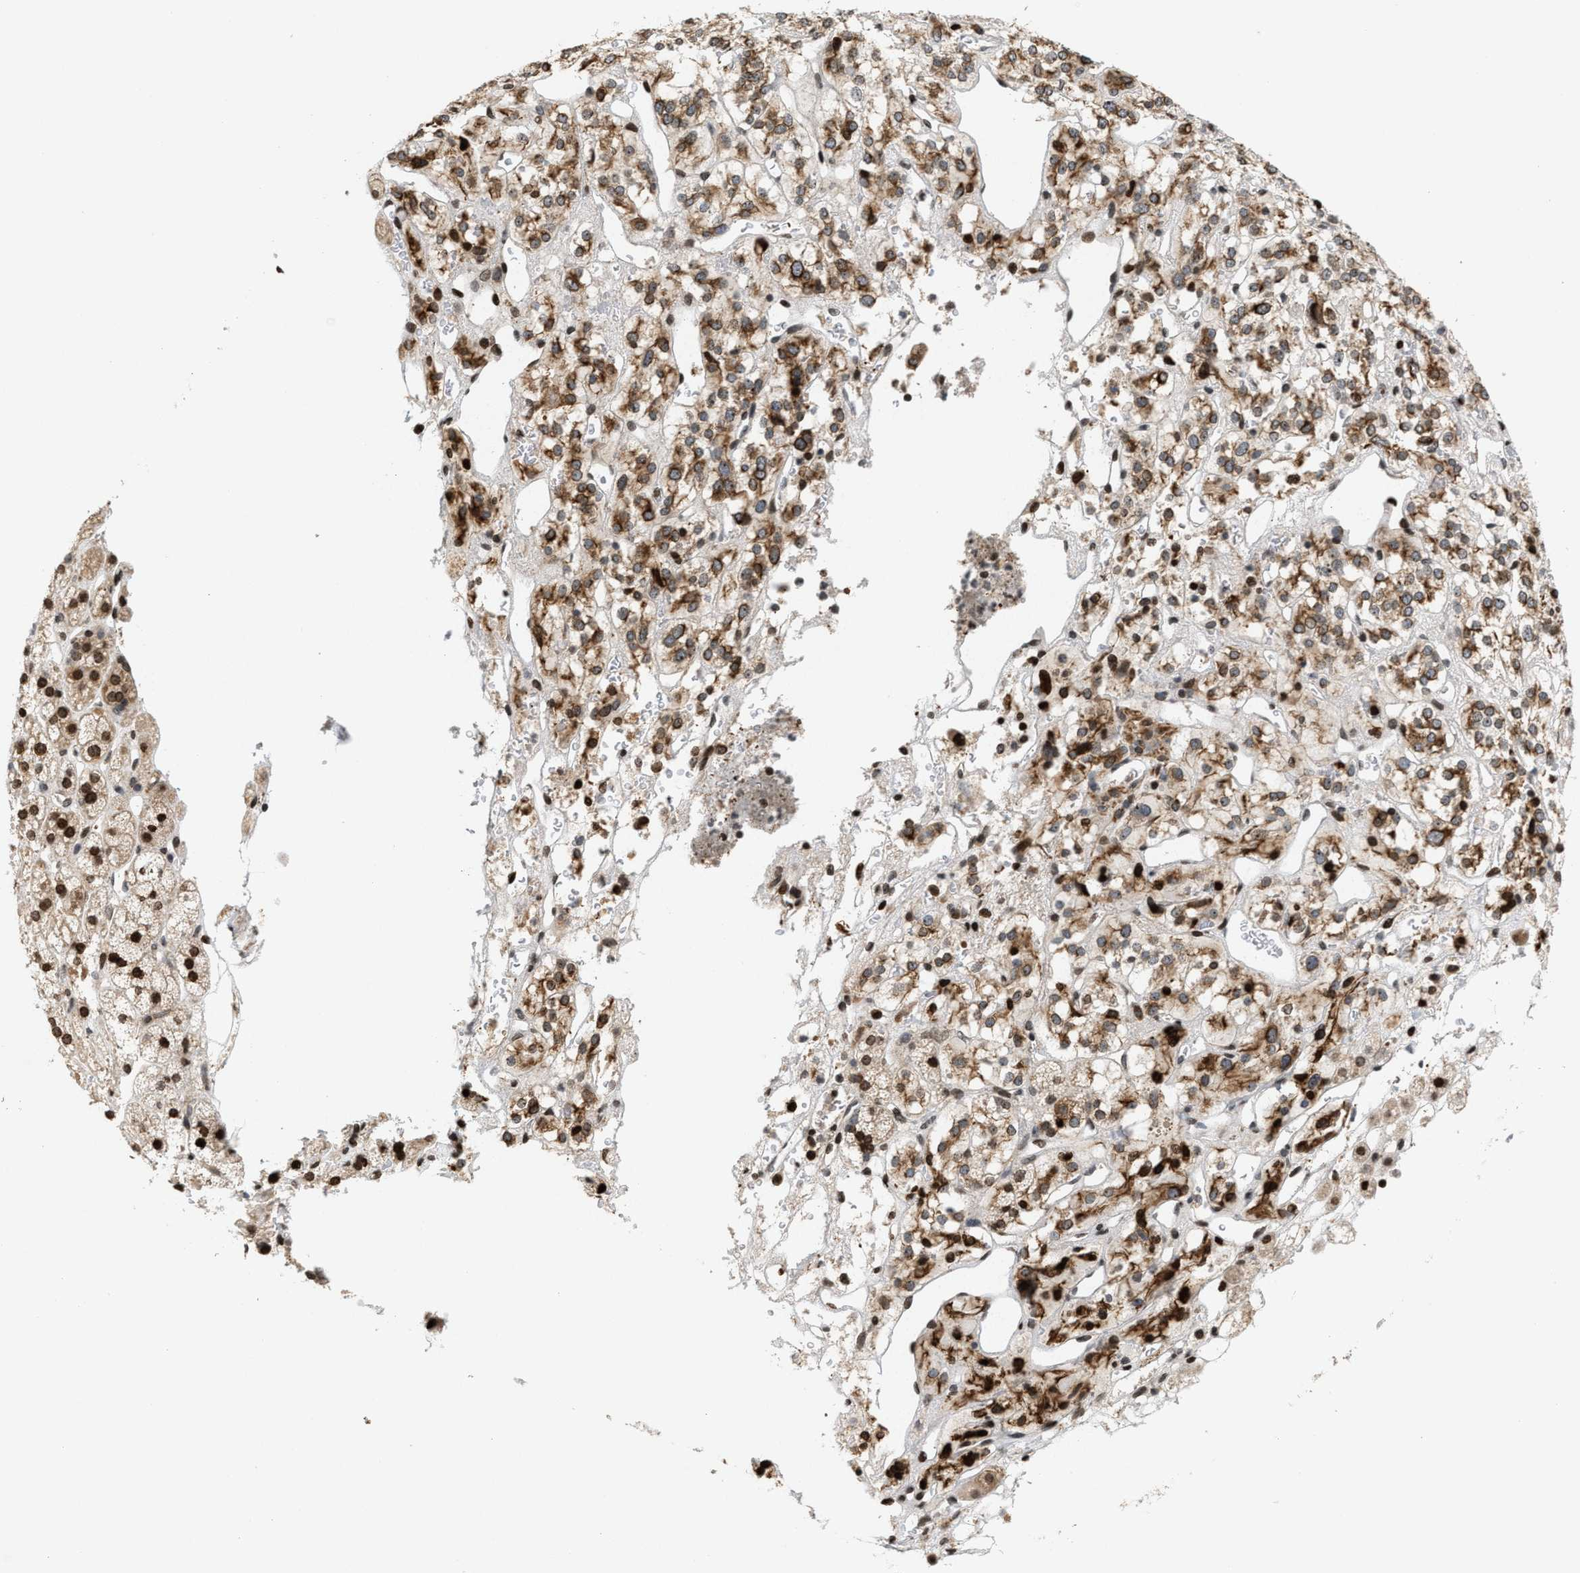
{"staining": {"intensity": "strong", "quantity": ">75%", "location": "cytoplasmic/membranous,nuclear"}, "tissue": "adrenal gland", "cell_type": "Glandular cells", "image_type": "normal", "snomed": [{"axis": "morphology", "description": "Normal tissue, NOS"}, {"axis": "topography", "description": "Adrenal gland"}], "caption": "The image reveals staining of normal adrenal gland, revealing strong cytoplasmic/membranous,nuclear protein expression (brown color) within glandular cells. The staining was performed using DAB, with brown indicating positive protein expression. Nuclei are stained blue with hematoxylin.", "gene": "PDZD2", "patient": {"sex": "male", "age": 56}}